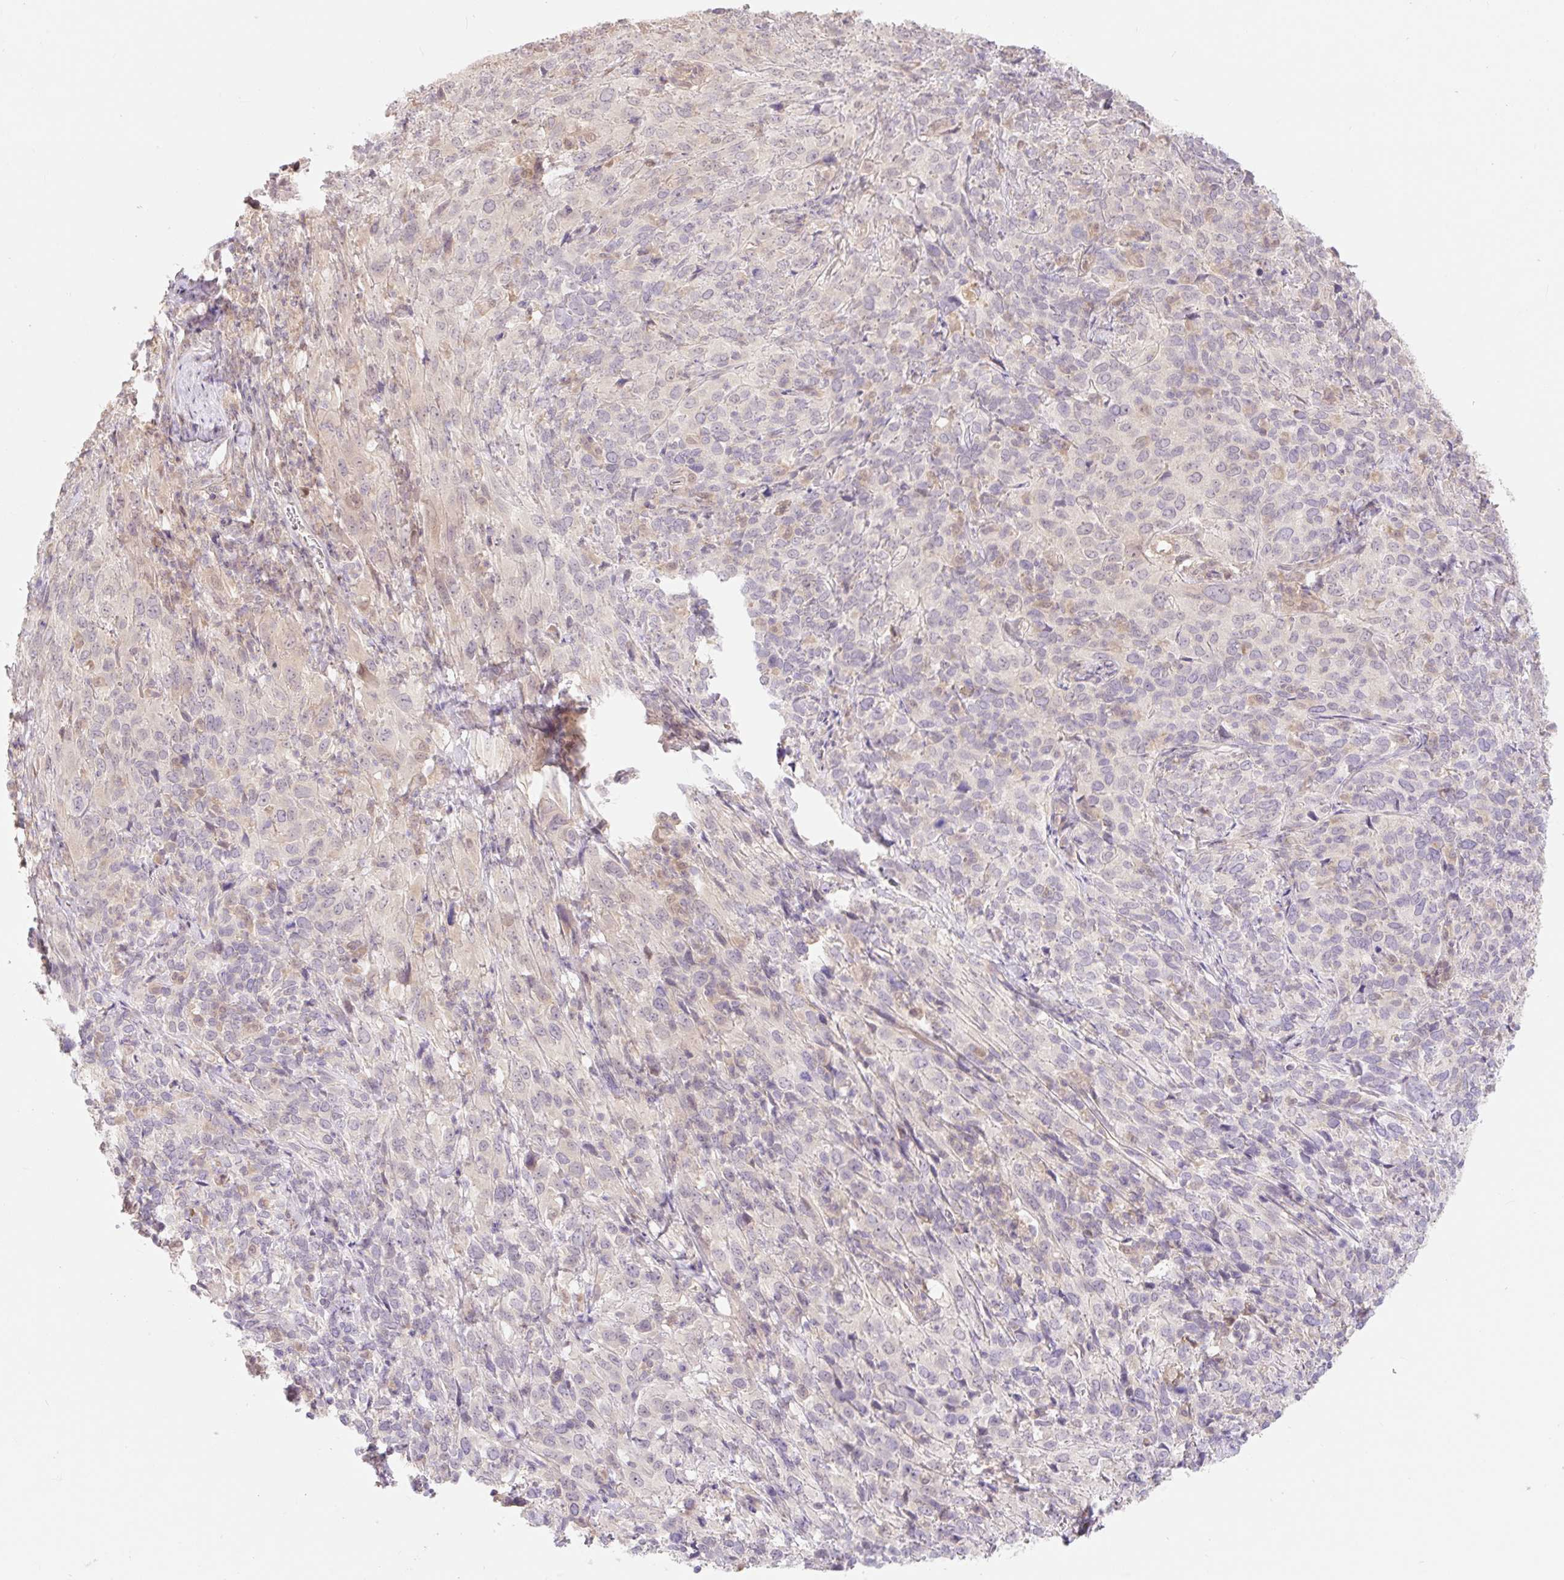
{"staining": {"intensity": "negative", "quantity": "none", "location": "none"}, "tissue": "cervical cancer", "cell_type": "Tumor cells", "image_type": "cancer", "snomed": [{"axis": "morphology", "description": "Squamous cell carcinoma, NOS"}, {"axis": "topography", "description": "Cervix"}], "caption": "A photomicrograph of human cervical squamous cell carcinoma is negative for staining in tumor cells. Brightfield microscopy of immunohistochemistry (IHC) stained with DAB (brown) and hematoxylin (blue), captured at high magnification.", "gene": "EMC10", "patient": {"sex": "female", "age": 51}}